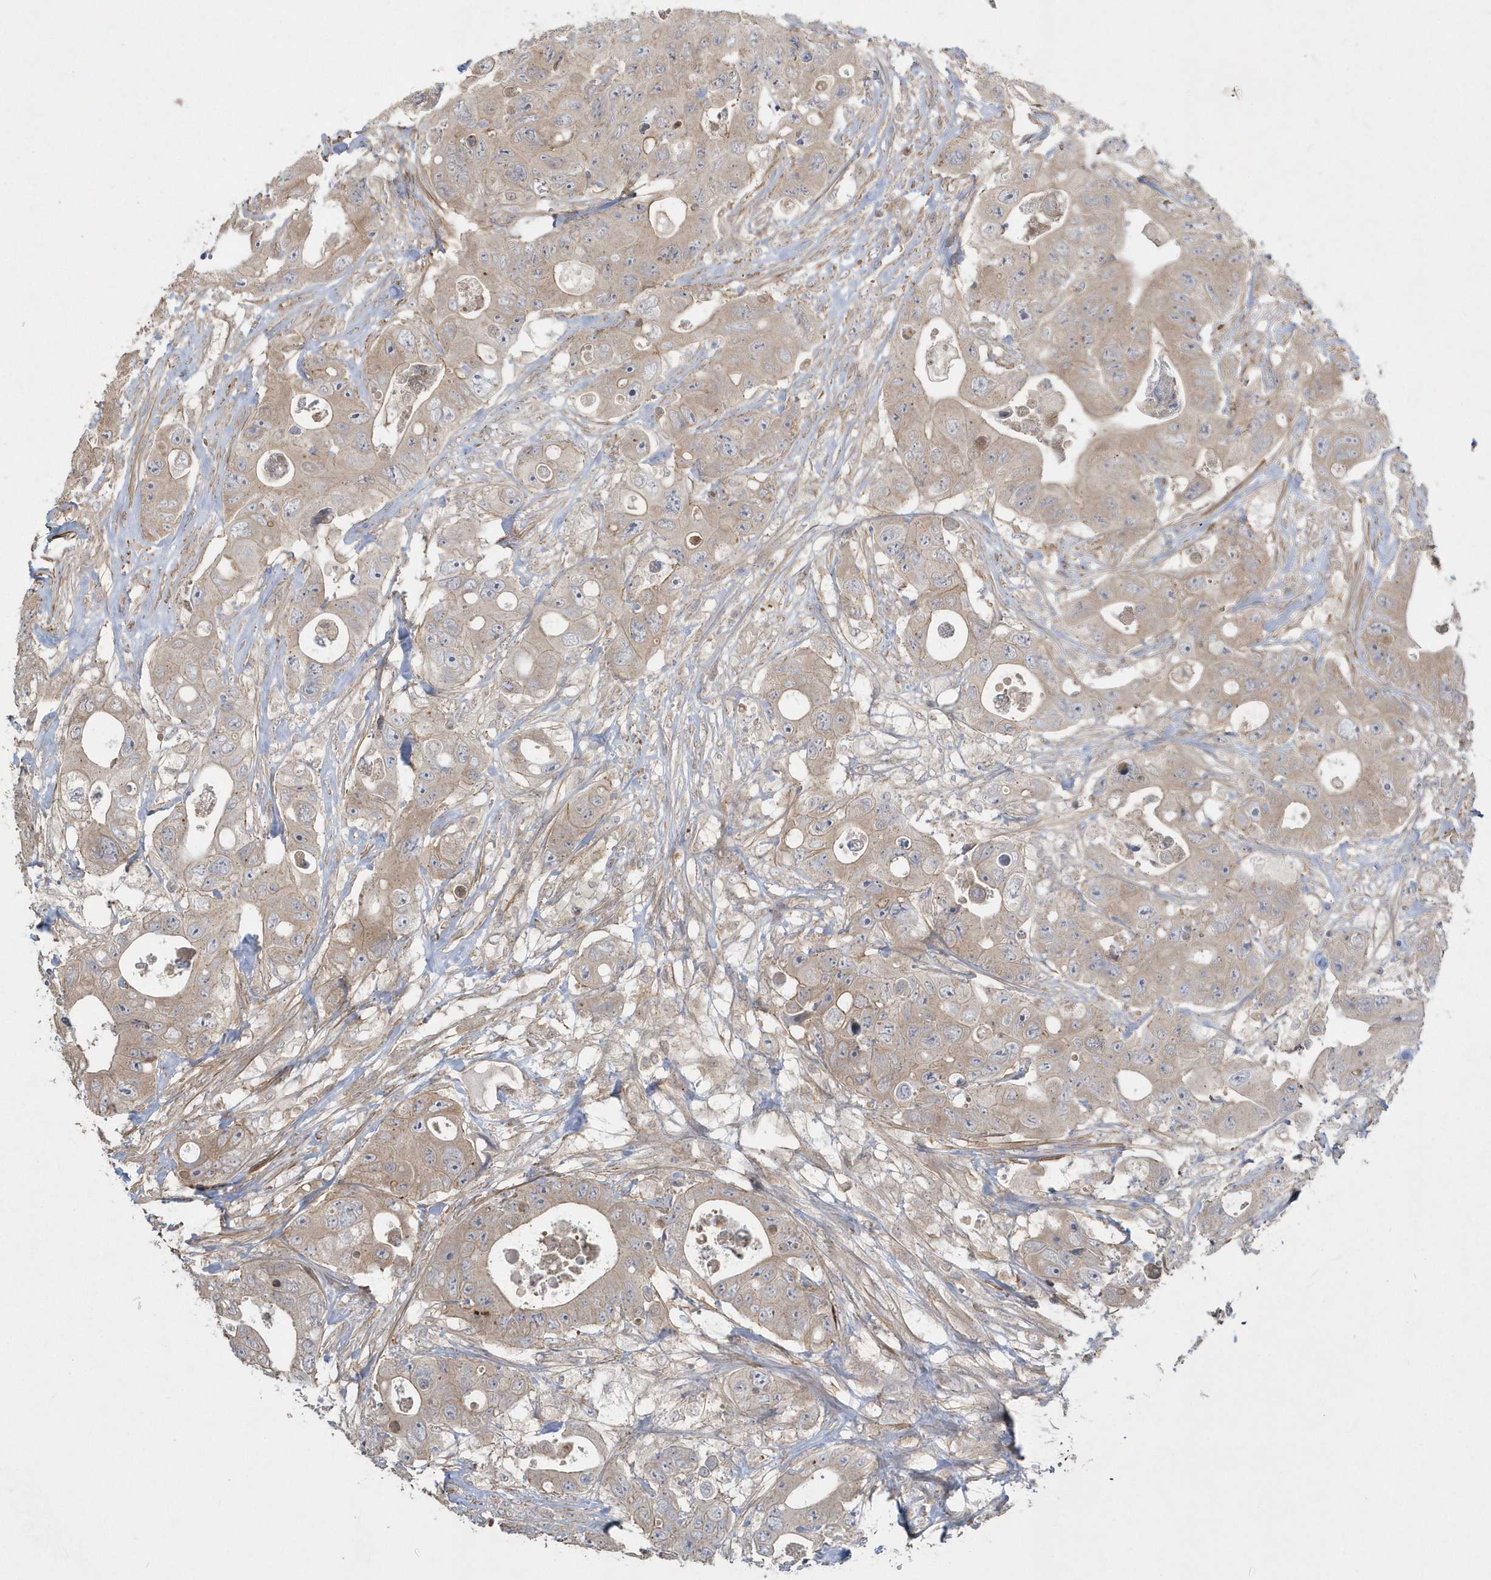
{"staining": {"intensity": "weak", "quantity": "25%-75%", "location": "cytoplasmic/membranous"}, "tissue": "colorectal cancer", "cell_type": "Tumor cells", "image_type": "cancer", "snomed": [{"axis": "morphology", "description": "Adenocarcinoma, NOS"}, {"axis": "topography", "description": "Colon"}], "caption": "There is low levels of weak cytoplasmic/membranous expression in tumor cells of colorectal adenocarcinoma, as demonstrated by immunohistochemical staining (brown color).", "gene": "ARMC8", "patient": {"sex": "female", "age": 46}}